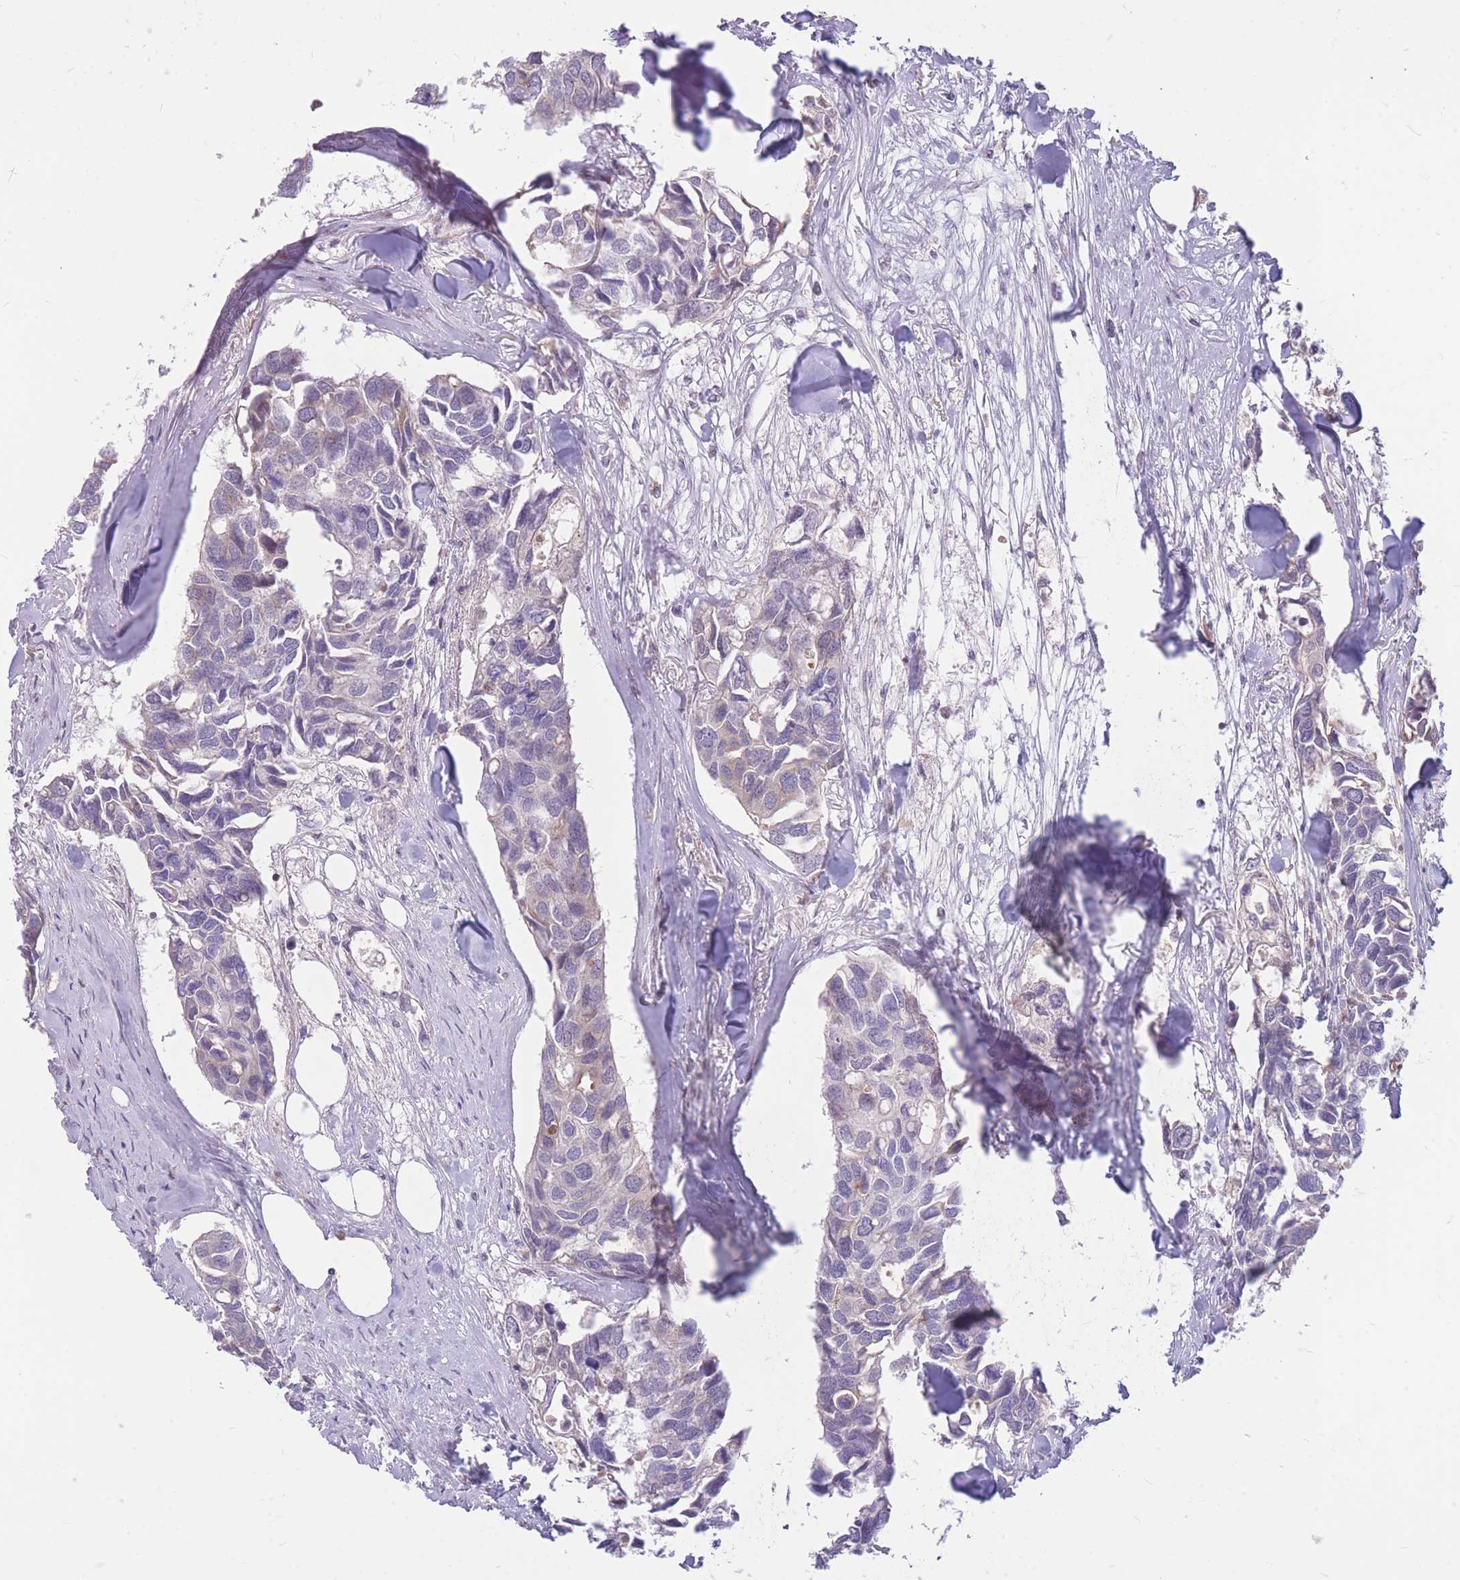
{"staining": {"intensity": "negative", "quantity": "none", "location": "none"}, "tissue": "breast cancer", "cell_type": "Tumor cells", "image_type": "cancer", "snomed": [{"axis": "morphology", "description": "Duct carcinoma"}, {"axis": "topography", "description": "Breast"}], "caption": "High magnification brightfield microscopy of breast cancer (infiltrating ductal carcinoma) stained with DAB (3,3'-diaminobenzidine) (brown) and counterstained with hematoxylin (blue): tumor cells show no significant staining.", "gene": "ERCC2", "patient": {"sex": "female", "age": 83}}